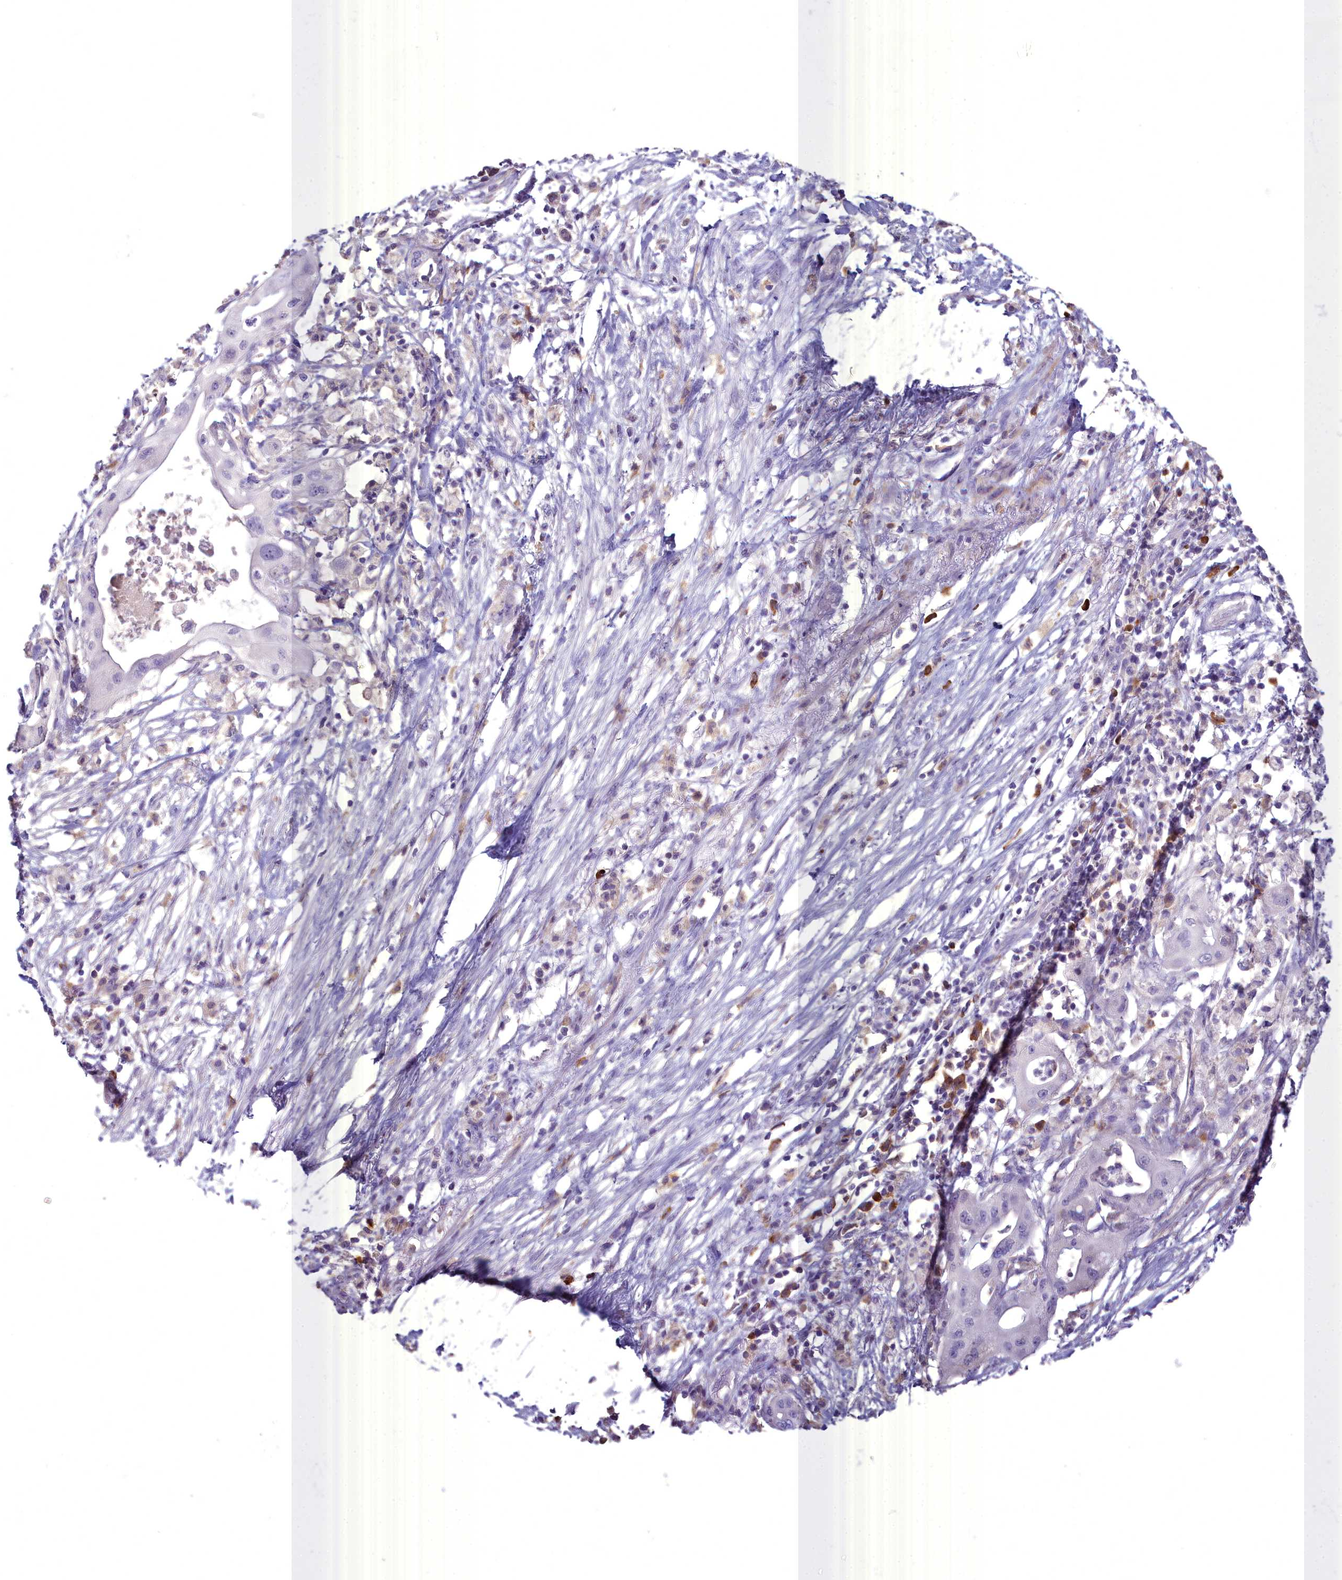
{"staining": {"intensity": "negative", "quantity": "none", "location": "none"}, "tissue": "pancreatic cancer", "cell_type": "Tumor cells", "image_type": "cancer", "snomed": [{"axis": "morphology", "description": "Adenocarcinoma, NOS"}, {"axis": "topography", "description": "Pancreas"}], "caption": "The image reveals no significant staining in tumor cells of pancreatic cancer (adenocarcinoma).", "gene": "BLNK", "patient": {"sex": "male", "age": 68}}